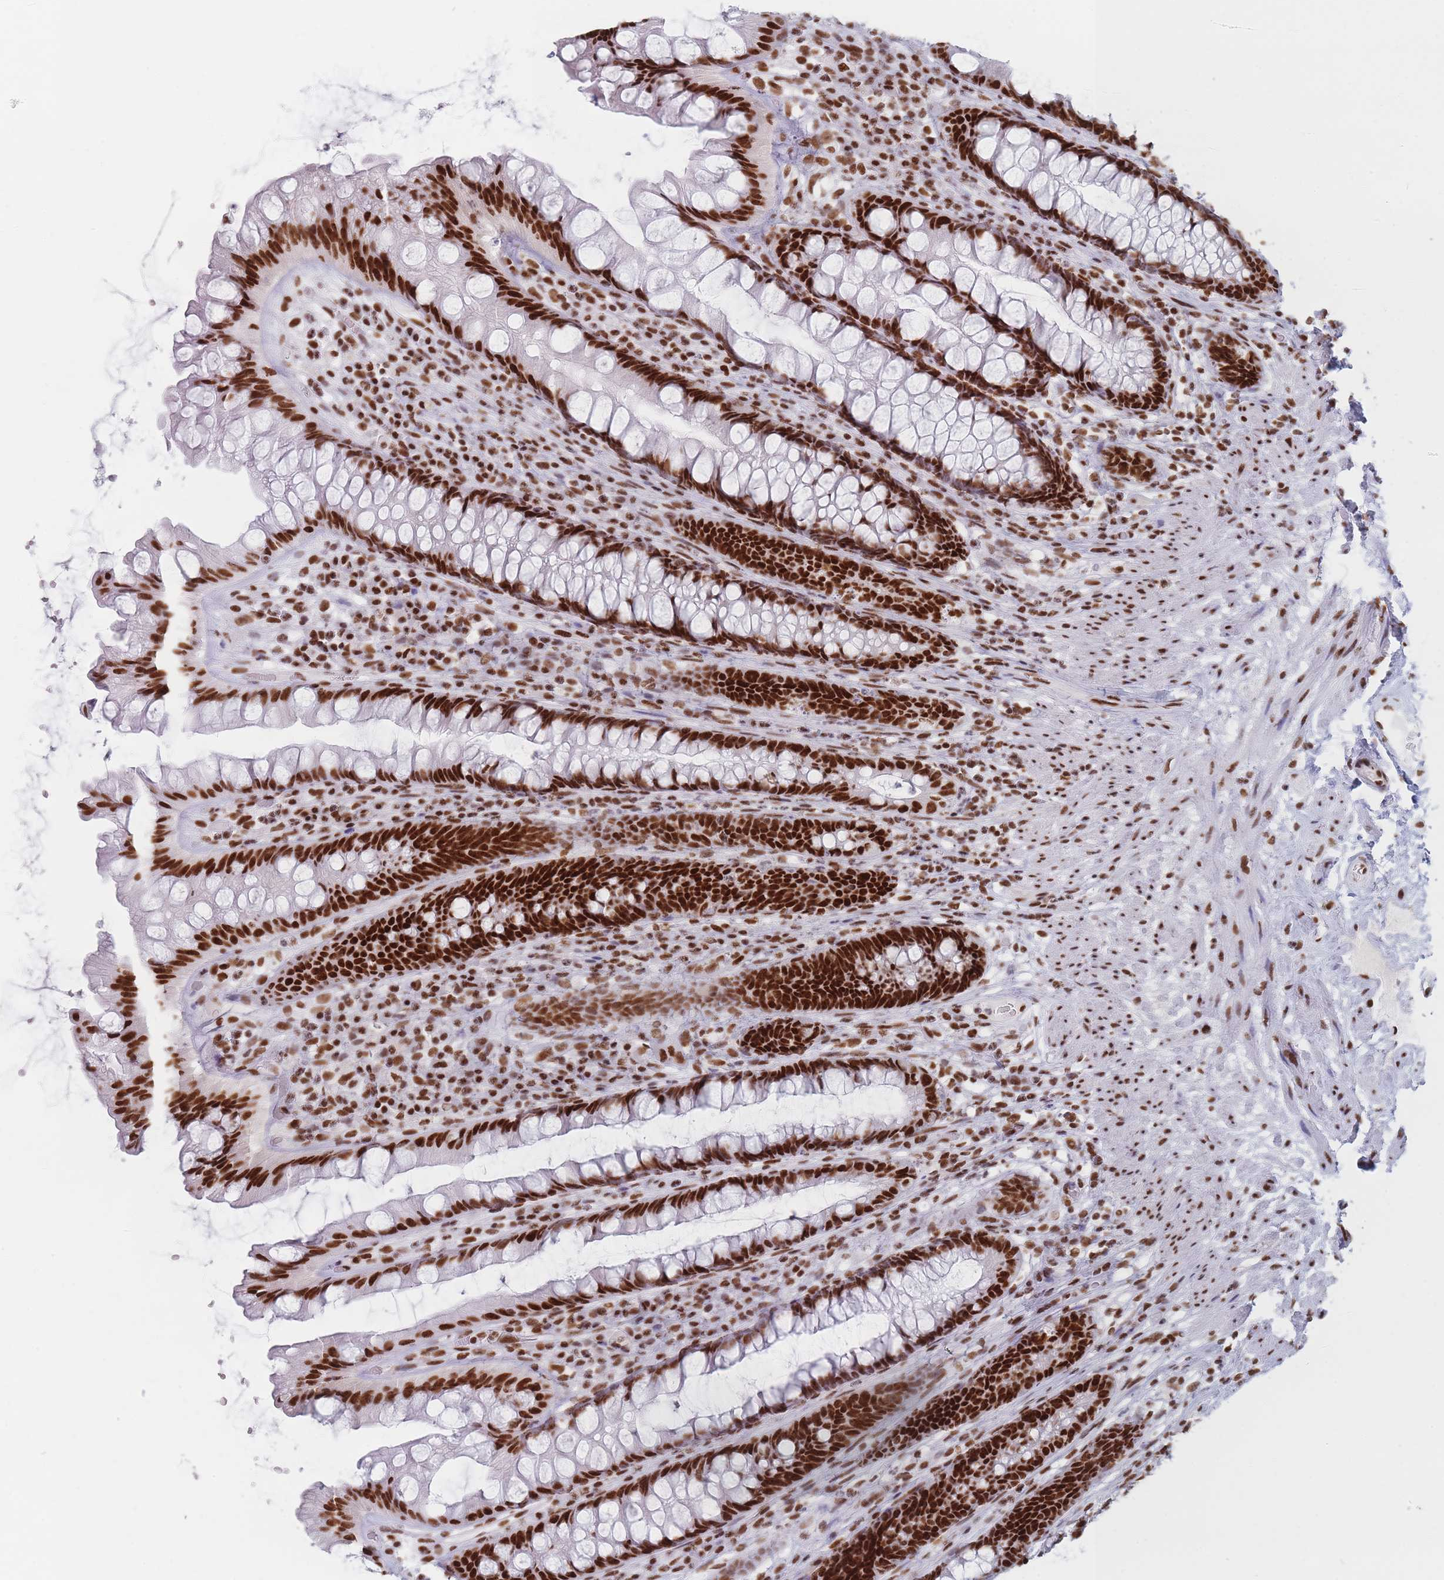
{"staining": {"intensity": "strong", "quantity": ">75%", "location": "nuclear"}, "tissue": "rectum", "cell_type": "Glandular cells", "image_type": "normal", "snomed": [{"axis": "morphology", "description": "Normal tissue, NOS"}, {"axis": "topography", "description": "Rectum"}], "caption": "Protein analysis of unremarkable rectum reveals strong nuclear positivity in about >75% of glandular cells.", "gene": "SAFB2", "patient": {"sex": "male", "age": 74}}